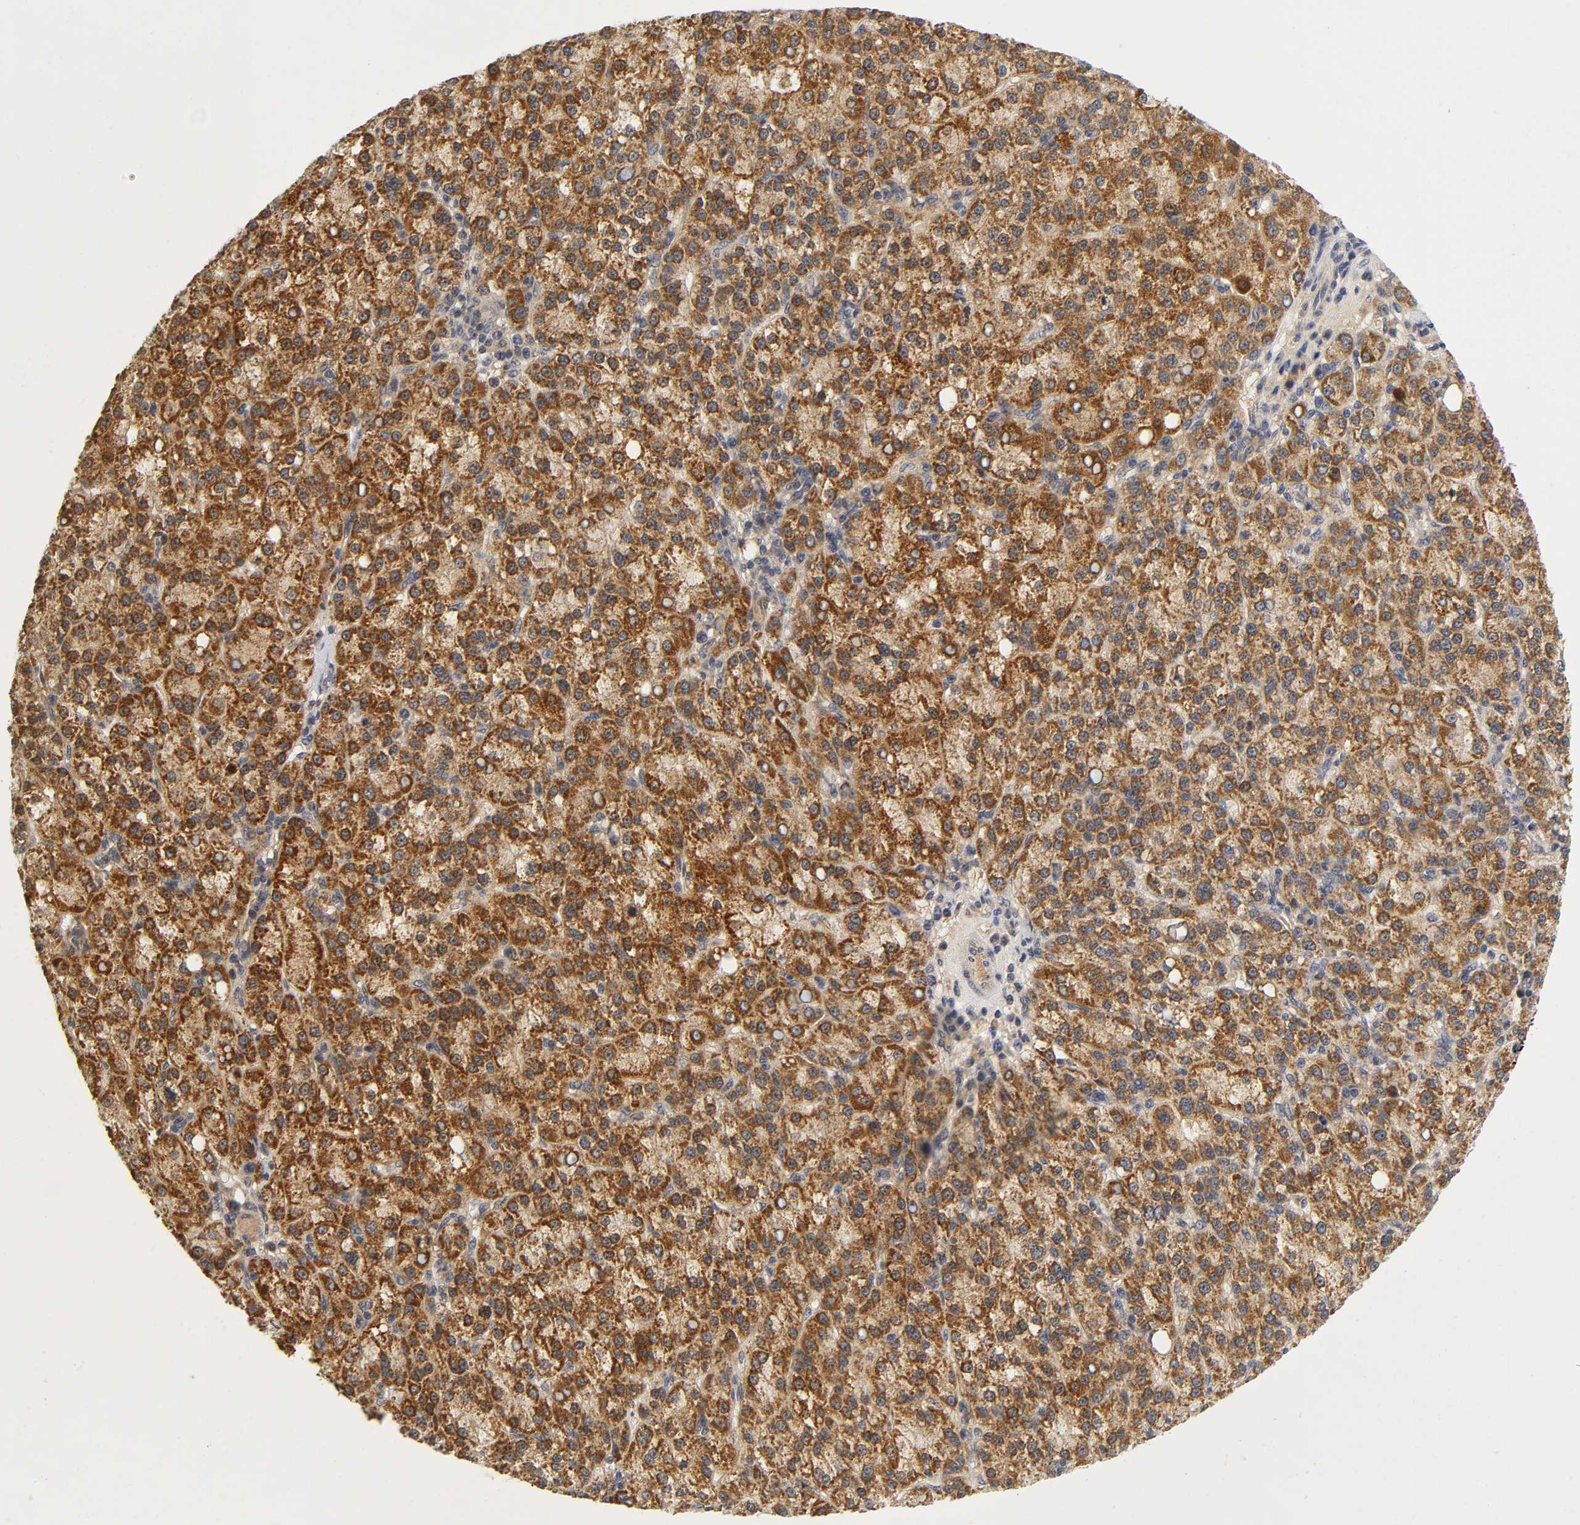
{"staining": {"intensity": "moderate", "quantity": ">75%", "location": "cytoplasmic/membranous"}, "tissue": "liver cancer", "cell_type": "Tumor cells", "image_type": "cancer", "snomed": [{"axis": "morphology", "description": "Carcinoma, Hepatocellular, NOS"}, {"axis": "topography", "description": "Liver"}], "caption": "Immunohistochemical staining of liver cancer demonstrates moderate cytoplasmic/membranous protein expression in approximately >75% of tumor cells.", "gene": "NRP1", "patient": {"sex": "female", "age": 58}}